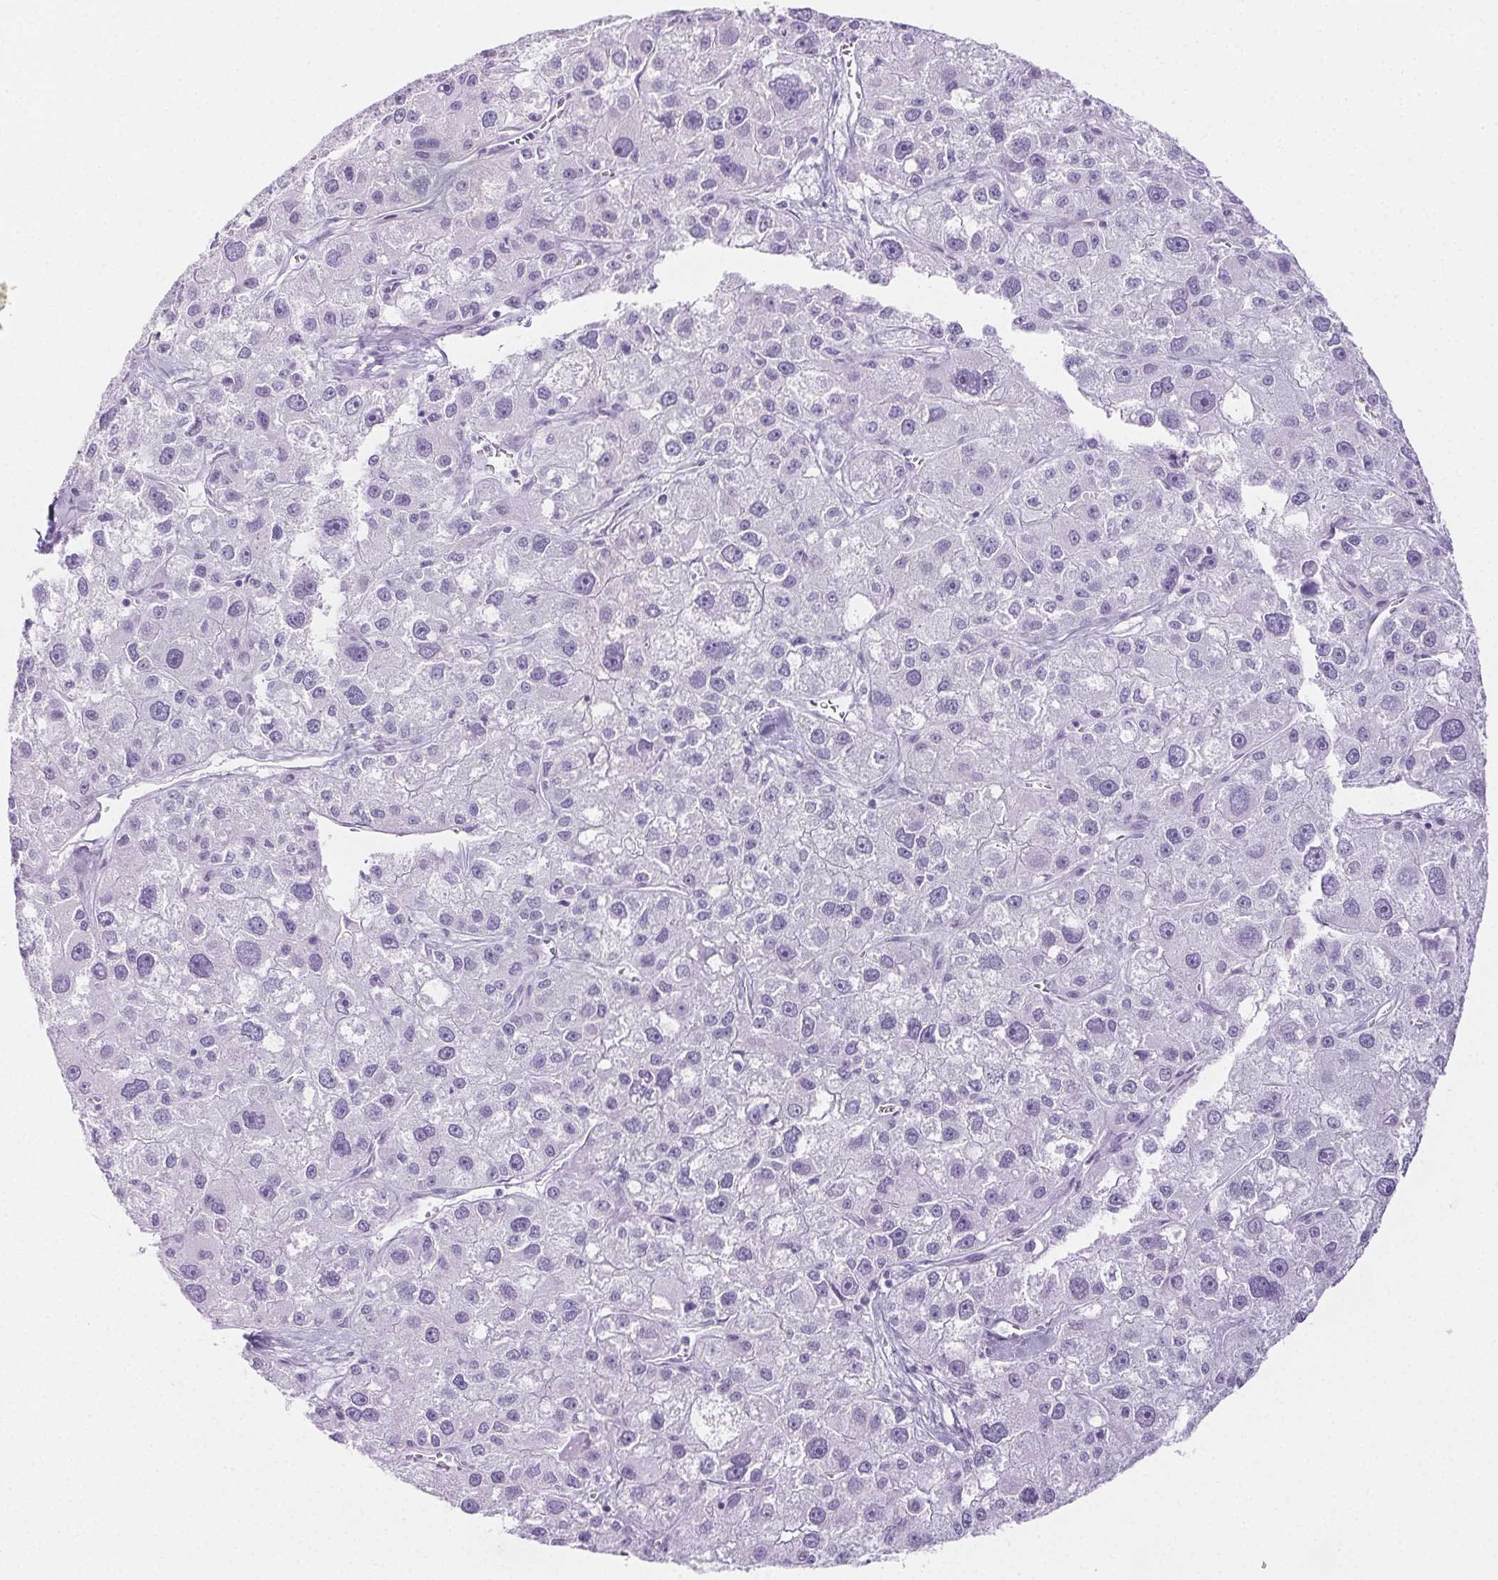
{"staining": {"intensity": "negative", "quantity": "none", "location": "none"}, "tissue": "liver cancer", "cell_type": "Tumor cells", "image_type": "cancer", "snomed": [{"axis": "morphology", "description": "Carcinoma, Hepatocellular, NOS"}, {"axis": "topography", "description": "Liver"}], "caption": "This is a photomicrograph of IHC staining of liver hepatocellular carcinoma, which shows no positivity in tumor cells.", "gene": "PI3", "patient": {"sex": "male", "age": 73}}